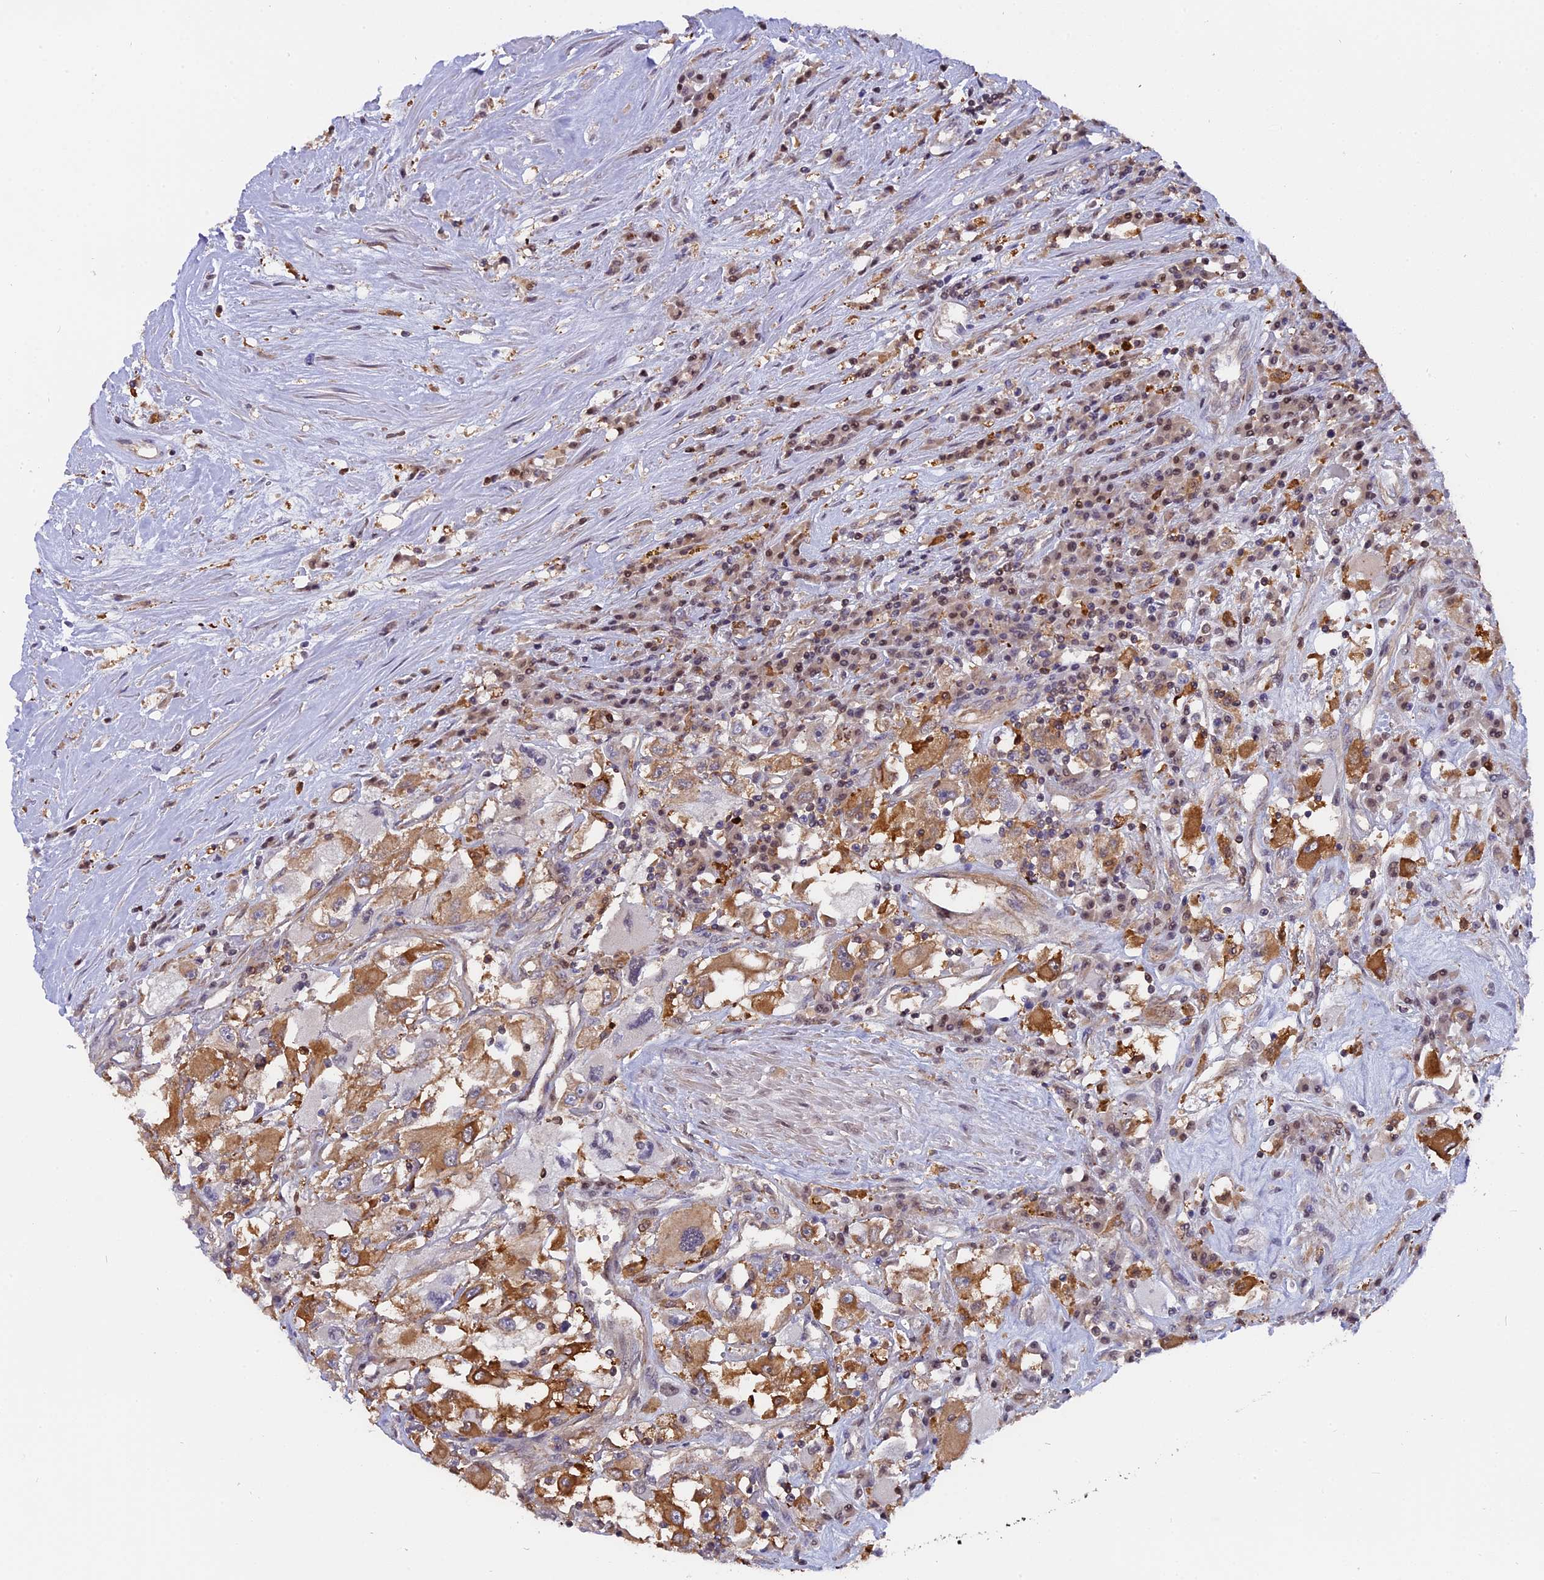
{"staining": {"intensity": "moderate", "quantity": ">75%", "location": "cytoplasmic/membranous"}, "tissue": "renal cancer", "cell_type": "Tumor cells", "image_type": "cancer", "snomed": [{"axis": "morphology", "description": "Adenocarcinoma, NOS"}, {"axis": "topography", "description": "Kidney"}], "caption": "Moderate cytoplasmic/membranous staining is seen in about >75% of tumor cells in adenocarcinoma (renal). (Stains: DAB in brown, nuclei in blue, Microscopy: brightfield microscopy at high magnification).", "gene": "FAM118B", "patient": {"sex": "female", "age": 52}}